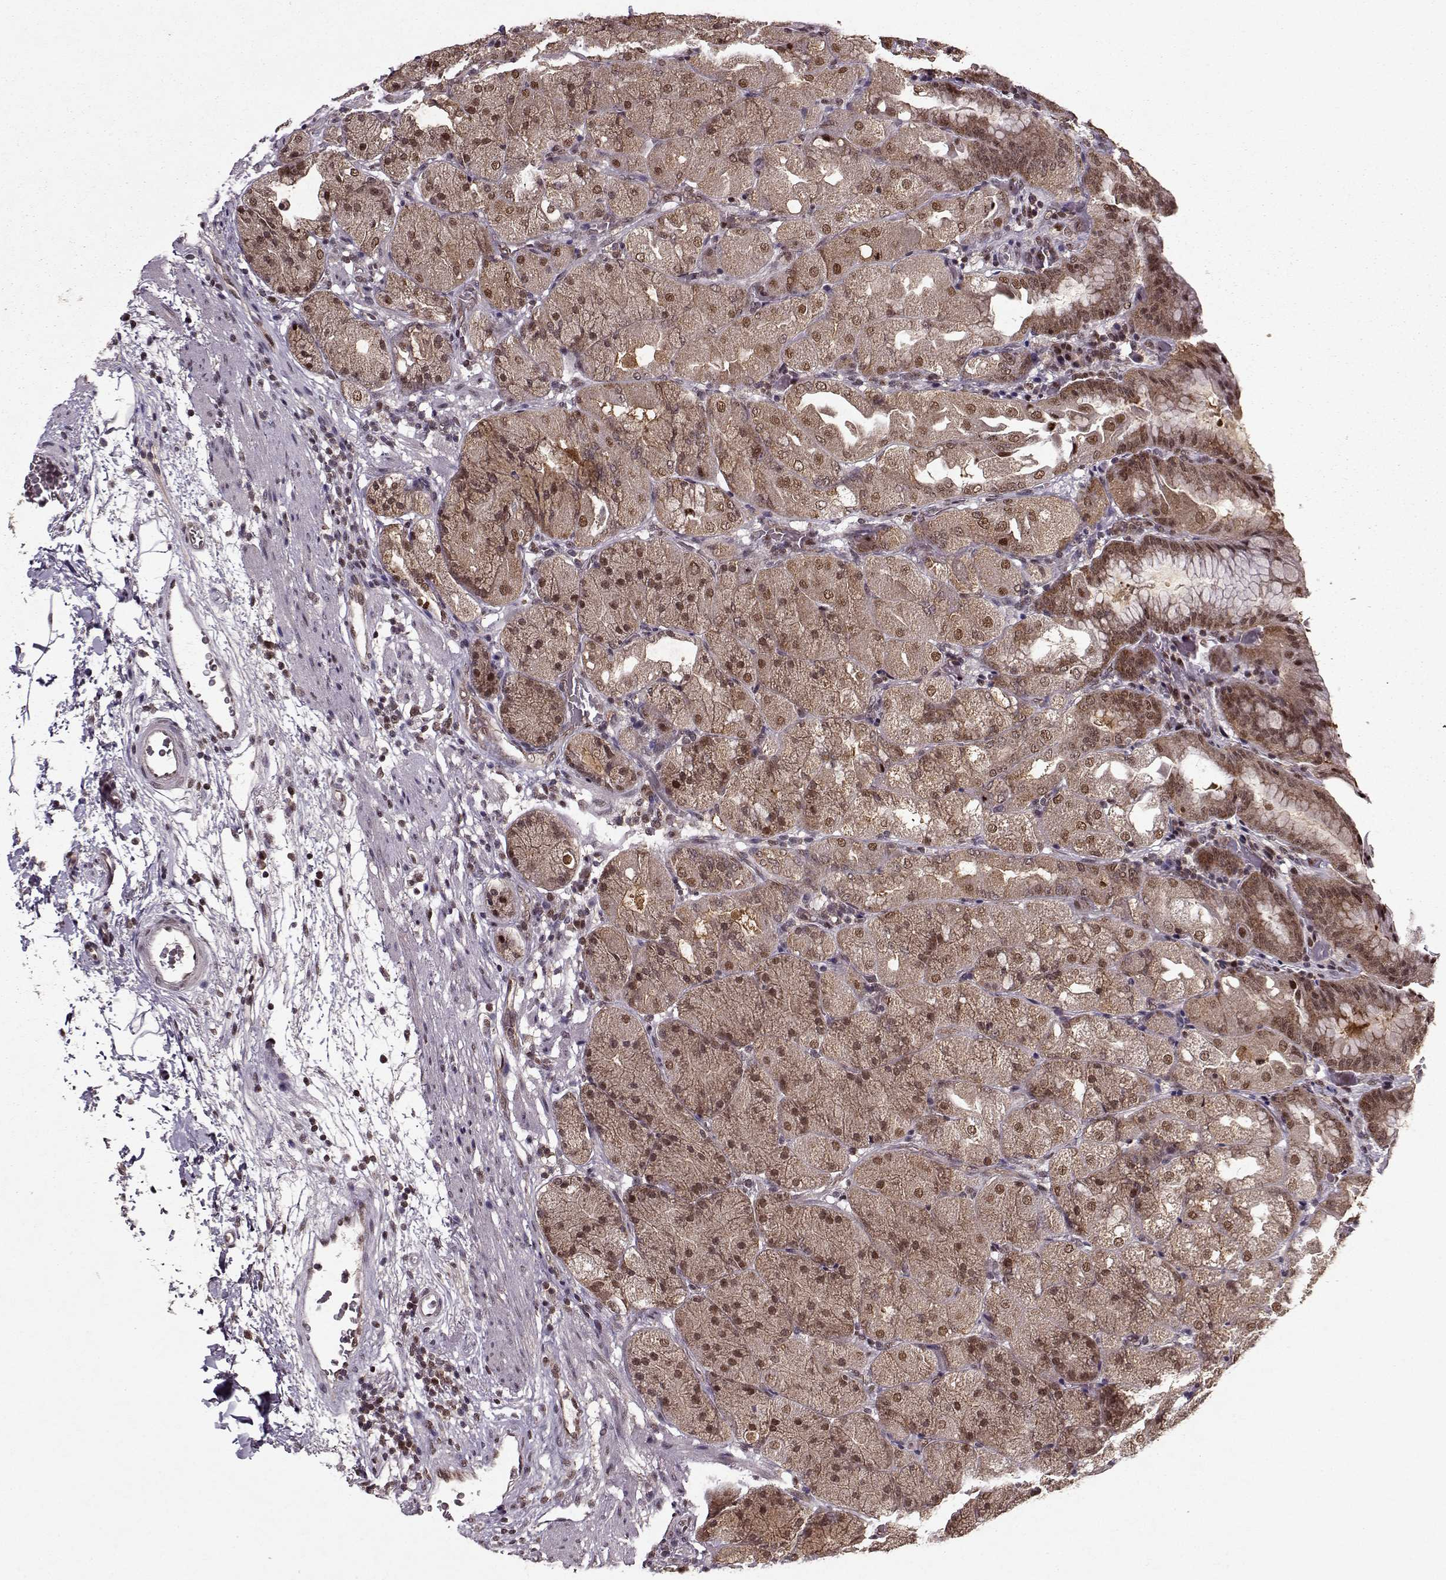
{"staining": {"intensity": "moderate", "quantity": "25%-75%", "location": "nuclear"}, "tissue": "stomach", "cell_type": "Glandular cells", "image_type": "normal", "snomed": [{"axis": "morphology", "description": "Normal tissue, NOS"}, {"axis": "topography", "description": "Stomach, upper"}, {"axis": "topography", "description": "Stomach"}, {"axis": "topography", "description": "Stomach, lower"}], "caption": "This histopathology image demonstrates immunohistochemistry staining of benign human stomach, with medium moderate nuclear expression in about 25%-75% of glandular cells.", "gene": "PSMA7", "patient": {"sex": "male", "age": 62}}